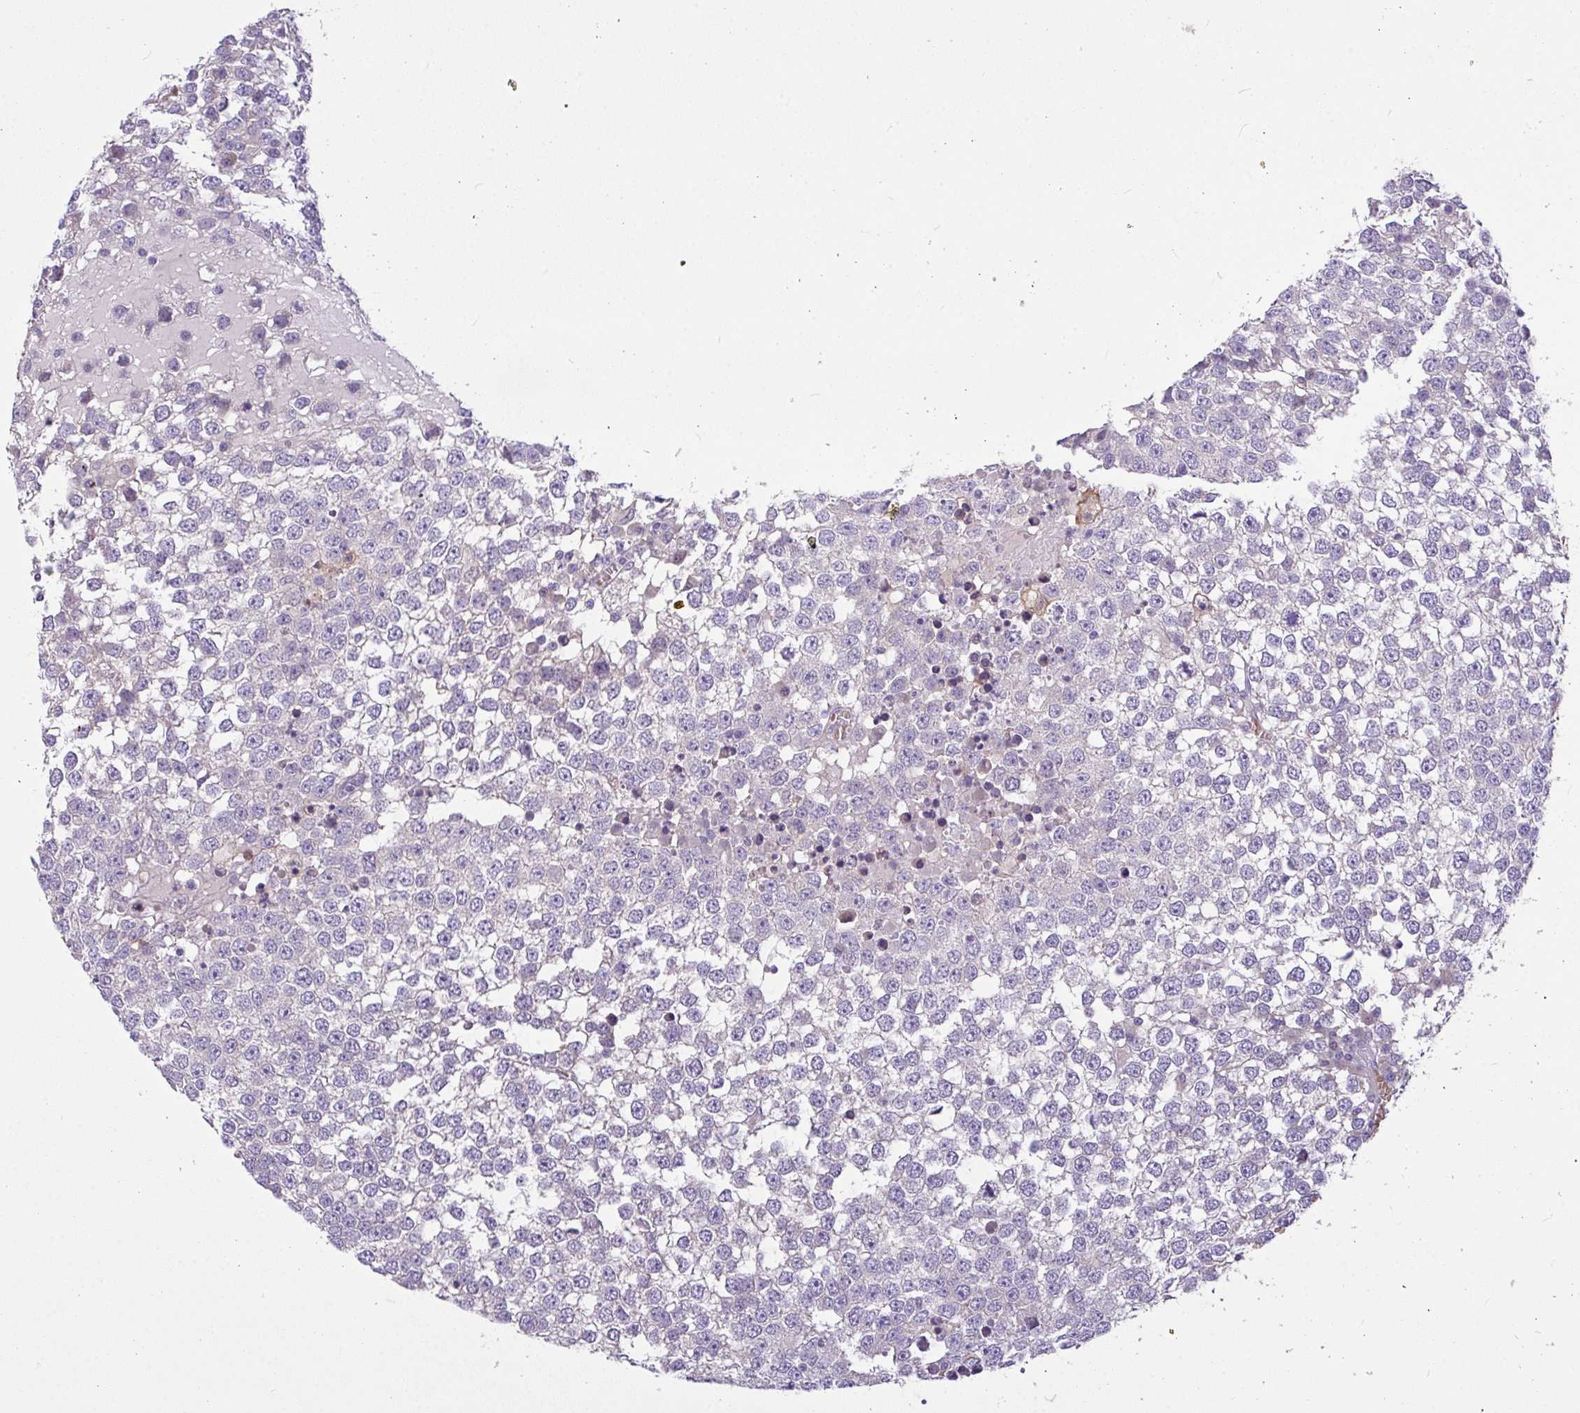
{"staining": {"intensity": "negative", "quantity": "none", "location": "none"}, "tissue": "testis cancer", "cell_type": "Tumor cells", "image_type": "cancer", "snomed": [{"axis": "morphology", "description": "Seminoma, NOS"}, {"axis": "topography", "description": "Testis"}], "caption": "Tumor cells are negative for protein expression in human testis seminoma.", "gene": "MOCS1", "patient": {"sex": "male", "age": 65}}